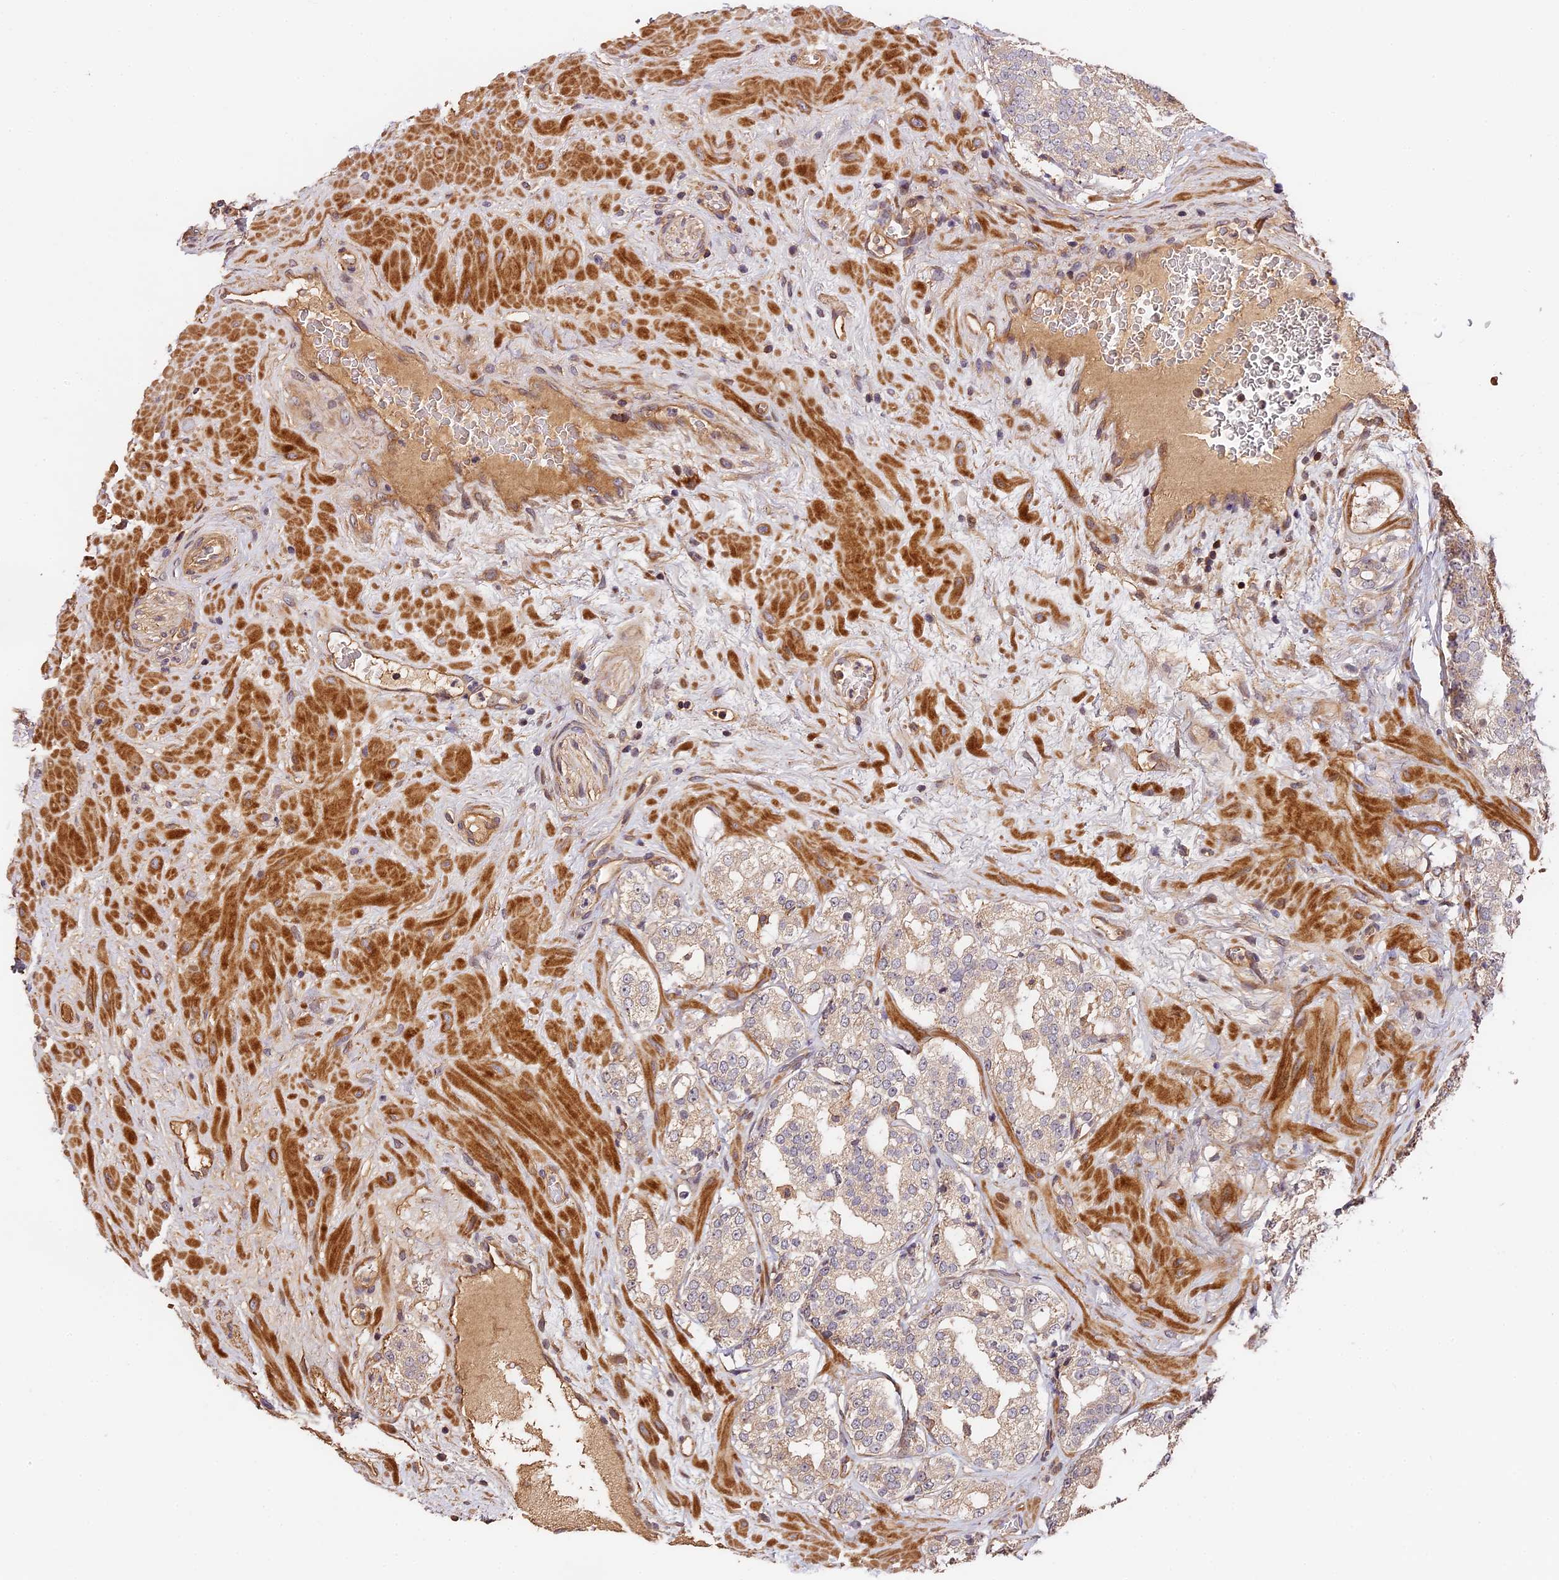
{"staining": {"intensity": "weak", "quantity": "<25%", "location": "cytoplasmic/membranous"}, "tissue": "prostate cancer", "cell_type": "Tumor cells", "image_type": "cancer", "snomed": [{"axis": "morphology", "description": "Adenocarcinoma, High grade"}, {"axis": "topography", "description": "Prostate"}], "caption": "Immunohistochemical staining of human prostate cancer shows no significant expression in tumor cells. Brightfield microscopy of immunohistochemistry stained with DAB (brown) and hematoxylin (blue), captured at high magnification.", "gene": "ARHGAP17", "patient": {"sex": "male", "age": 64}}